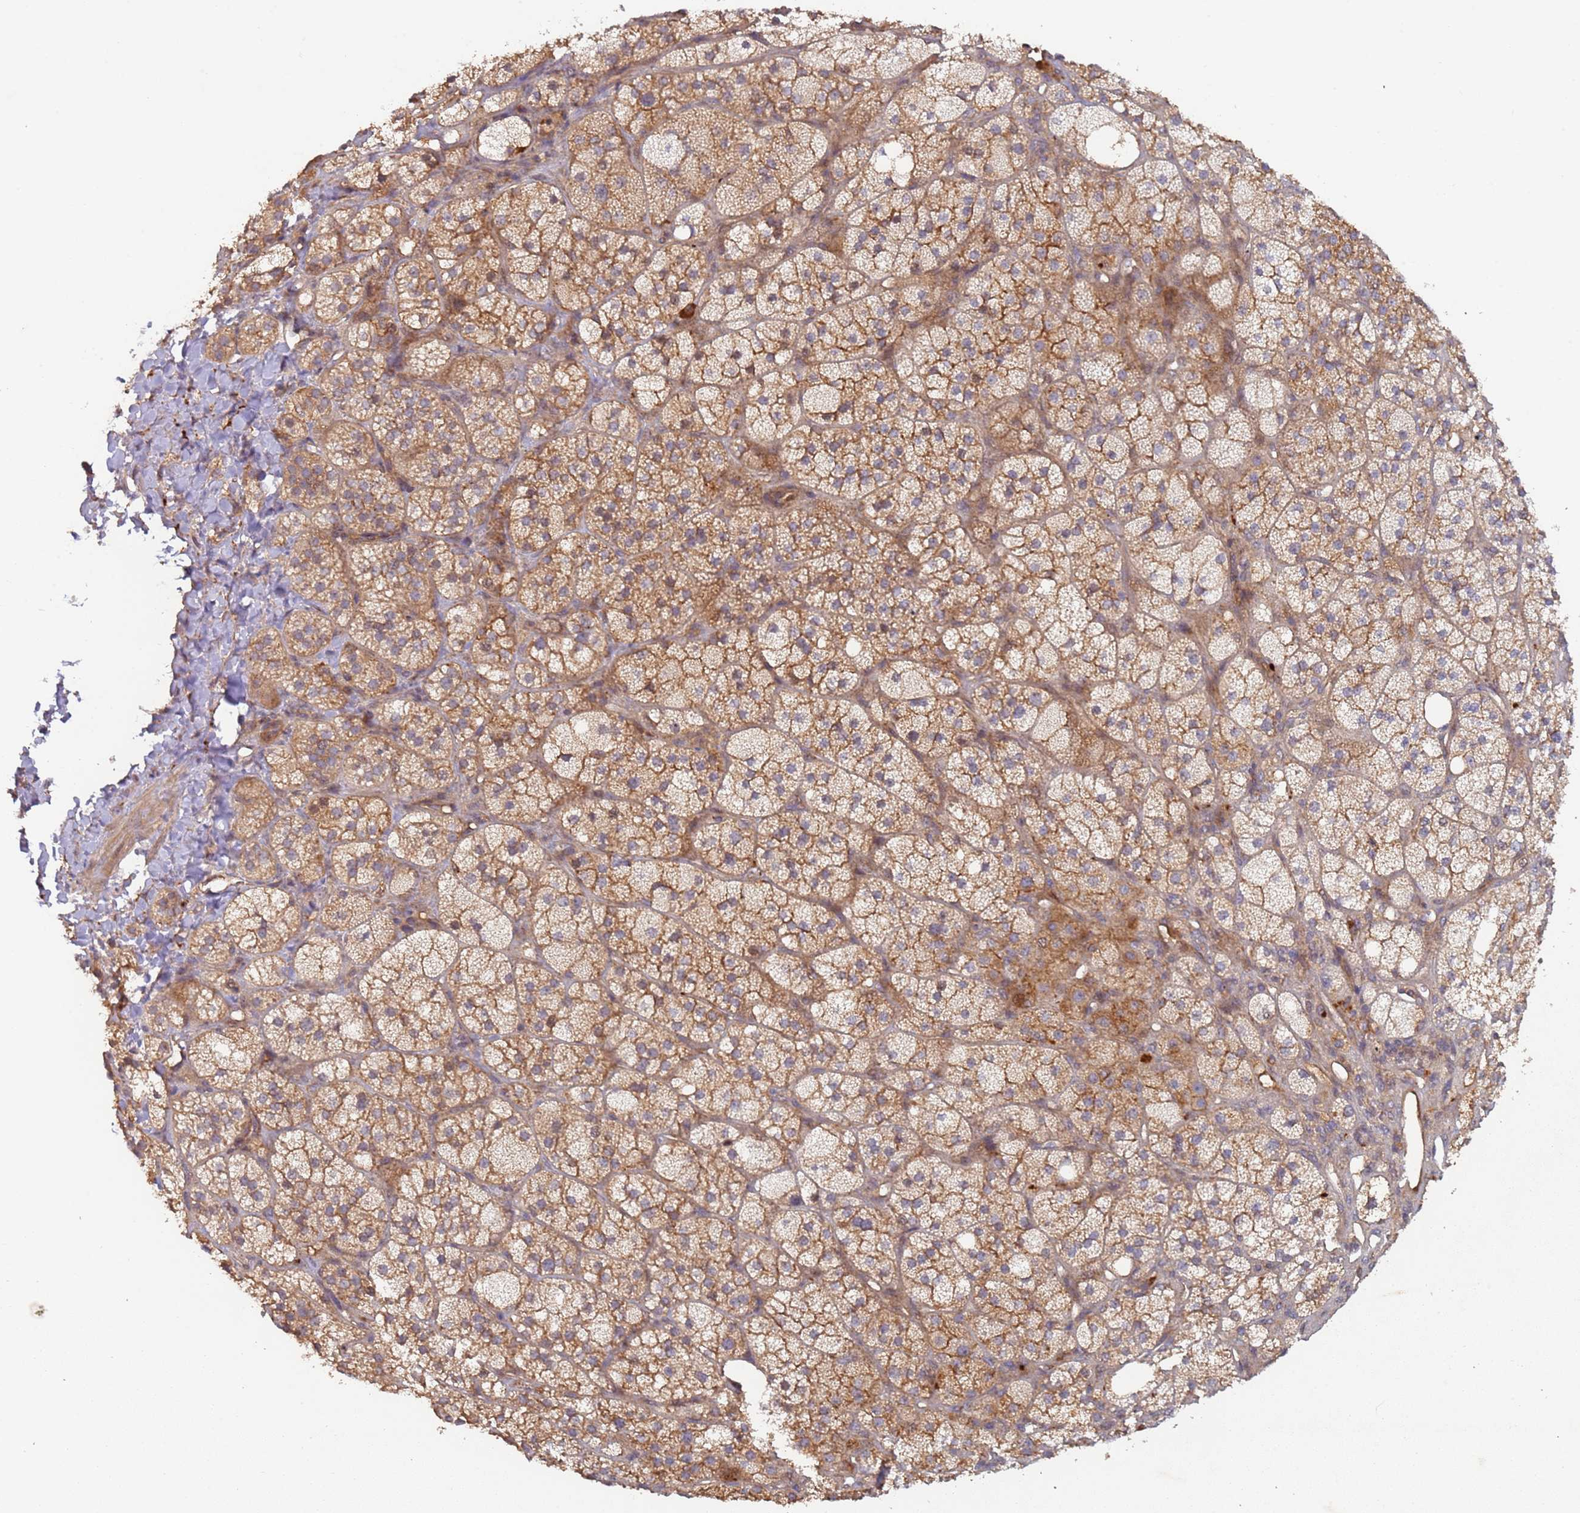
{"staining": {"intensity": "moderate", "quantity": "25%-75%", "location": "cytoplasmic/membranous"}, "tissue": "adrenal gland", "cell_type": "Glandular cells", "image_type": "normal", "snomed": [{"axis": "morphology", "description": "Normal tissue, NOS"}, {"axis": "topography", "description": "Adrenal gland"}], "caption": "Immunohistochemical staining of unremarkable adrenal gland reveals moderate cytoplasmic/membranous protein positivity in about 25%-75% of glandular cells.", "gene": "KANSL1L", "patient": {"sex": "male", "age": 61}}